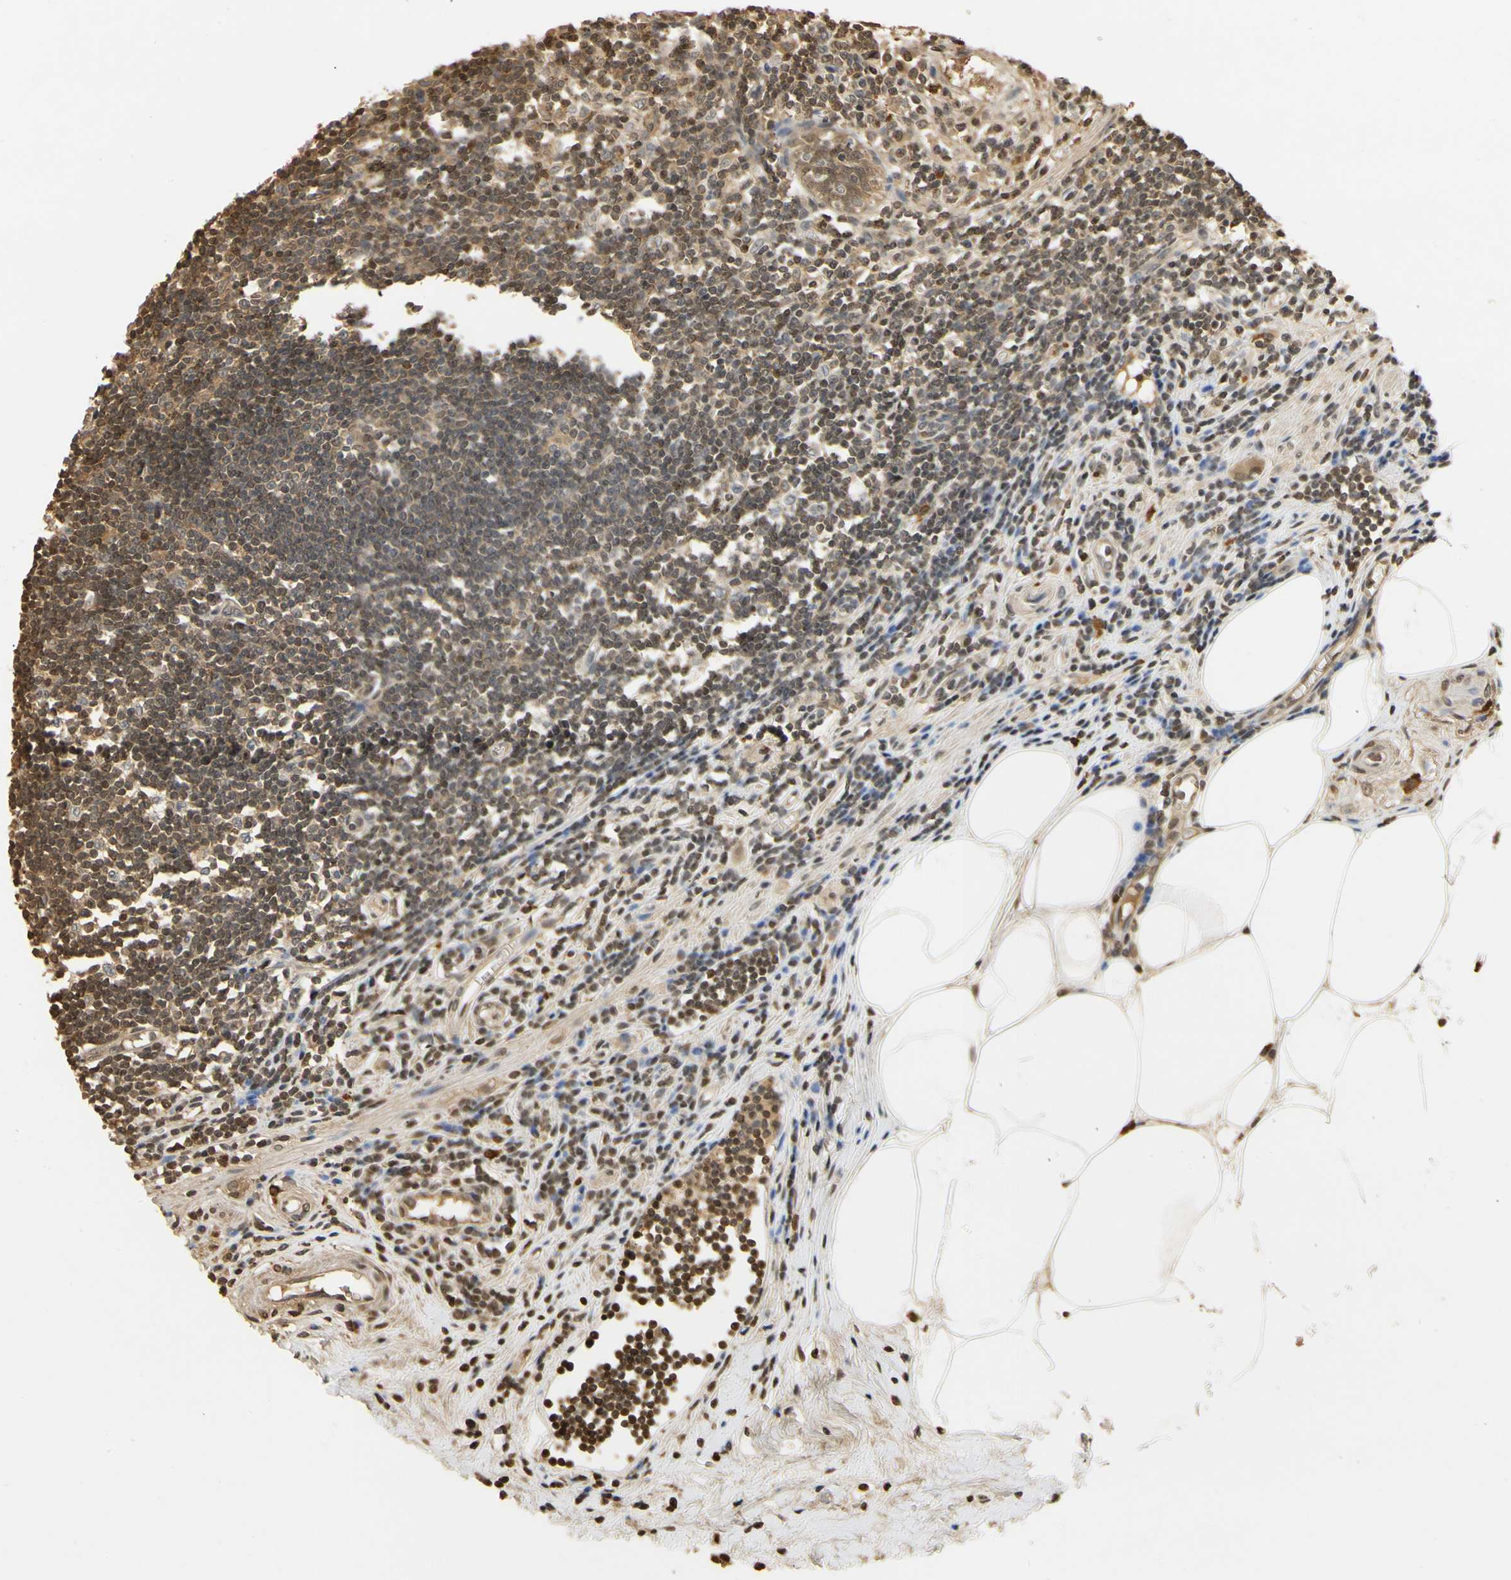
{"staining": {"intensity": "moderate", "quantity": ">75%", "location": "cytoplasmic/membranous,nuclear"}, "tissue": "appendix", "cell_type": "Glandular cells", "image_type": "normal", "snomed": [{"axis": "morphology", "description": "Normal tissue, NOS"}, {"axis": "topography", "description": "Appendix"}], "caption": "Moderate cytoplasmic/membranous,nuclear positivity for a protein is seen in approximately >75% of glandular cells of normal appendix using immunohistochemistry.", "gene": "SOD1", "patient": {"sex": "female", "age": 50}}